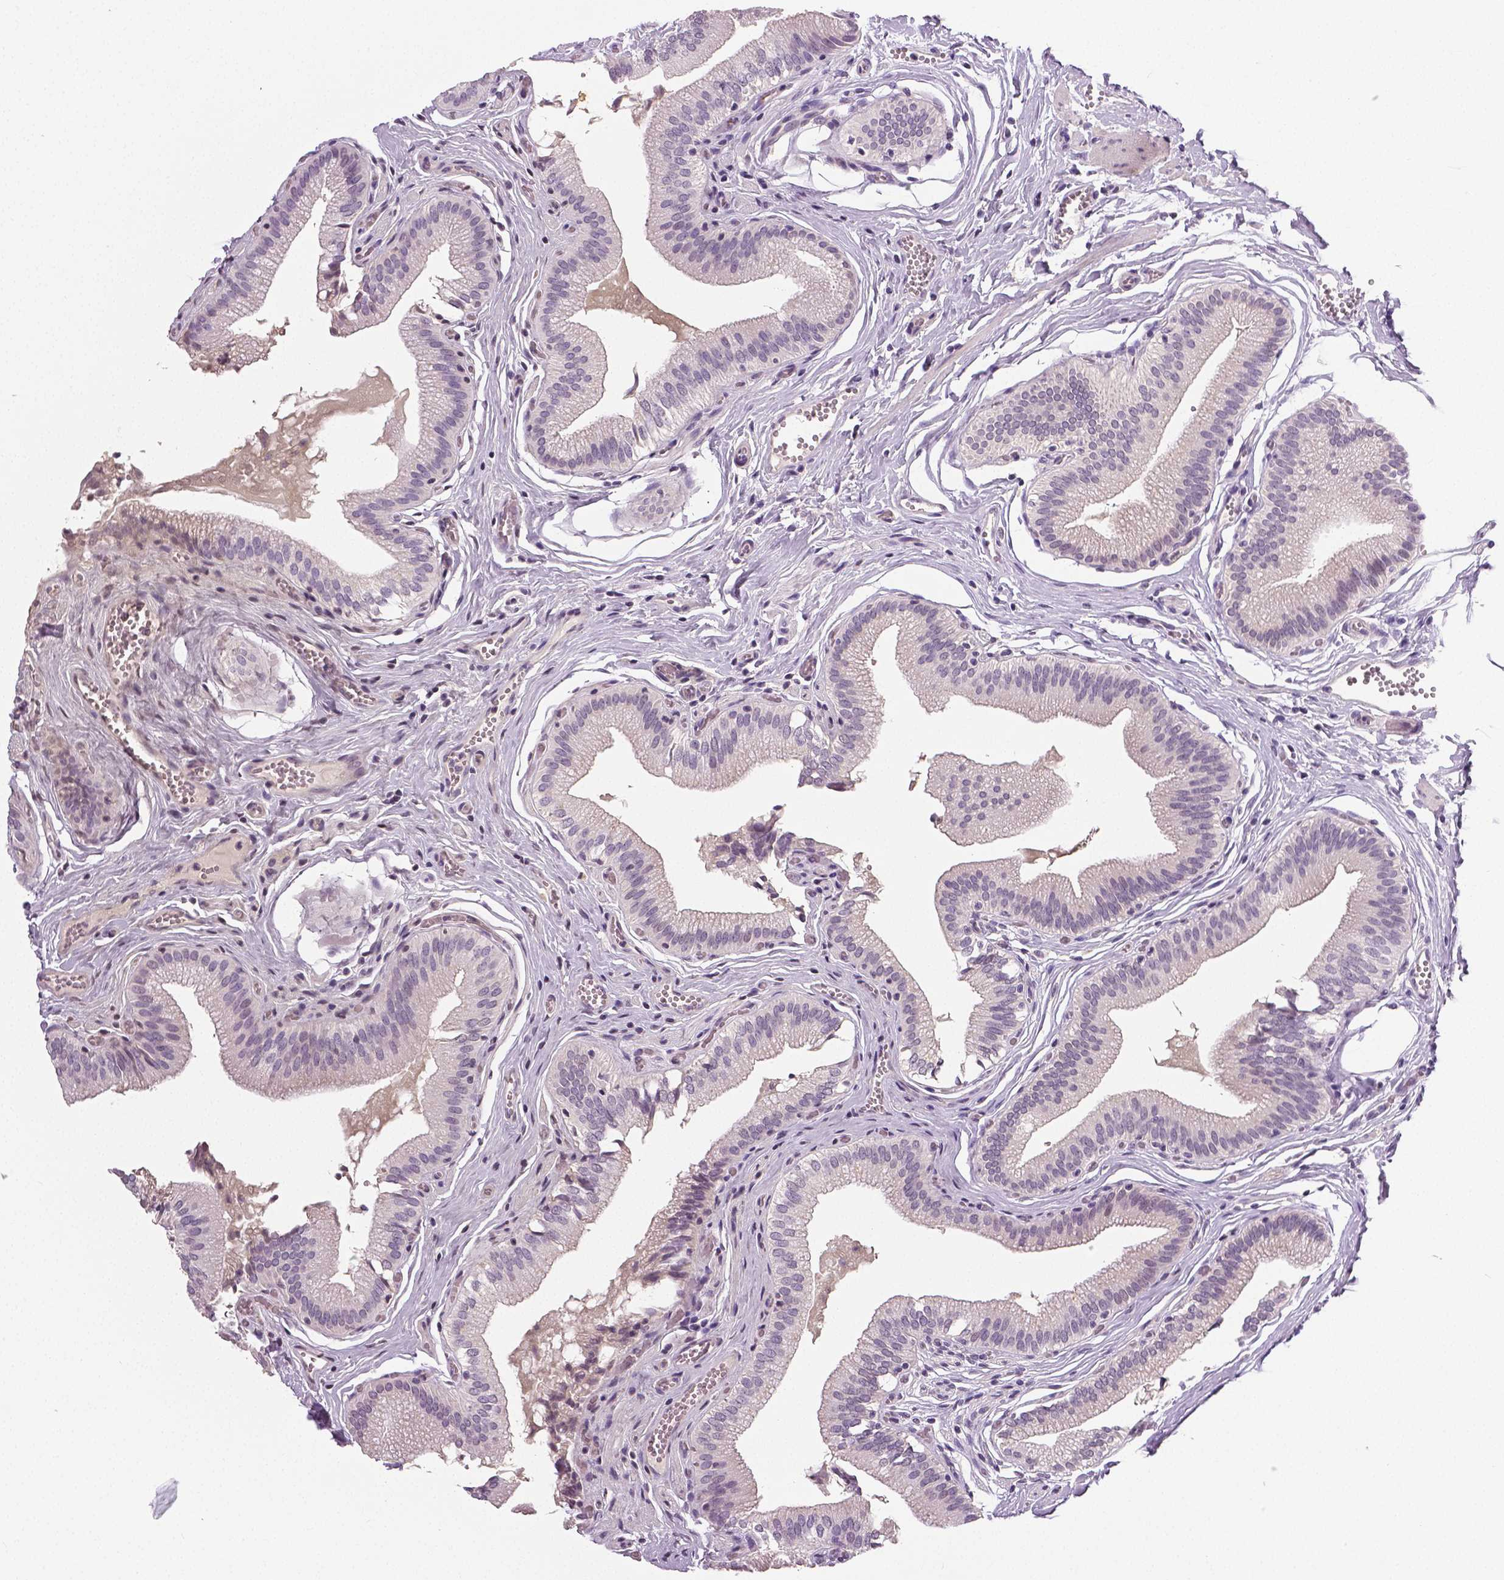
{"staining": {"intensity": "negative", "quantity": "none", "location": "none"}, "tissue": "gallbladder", "cell_type": "Glandular cells", "image_type": "normal", "snomed": [{"axis": "morphology", "description": "Normal tissue, NOS"}, {"axis": "topography", "description": "Gallbladder"}, {"axis": "topography", "description": "Peripheral nerve tissue"}], "caption": "Glandular cells are negative for brown protein staining in unremarkable gallbladder. The staining was performed using DAB (3,3'-diaminobenzidine) to visualize the protein expression in brown, while the nuclei were stained in blue with hematoxylin (Magnification: 20x).", "gene": "NECAB1", "patient": {"sex": "male", "age": 17}}